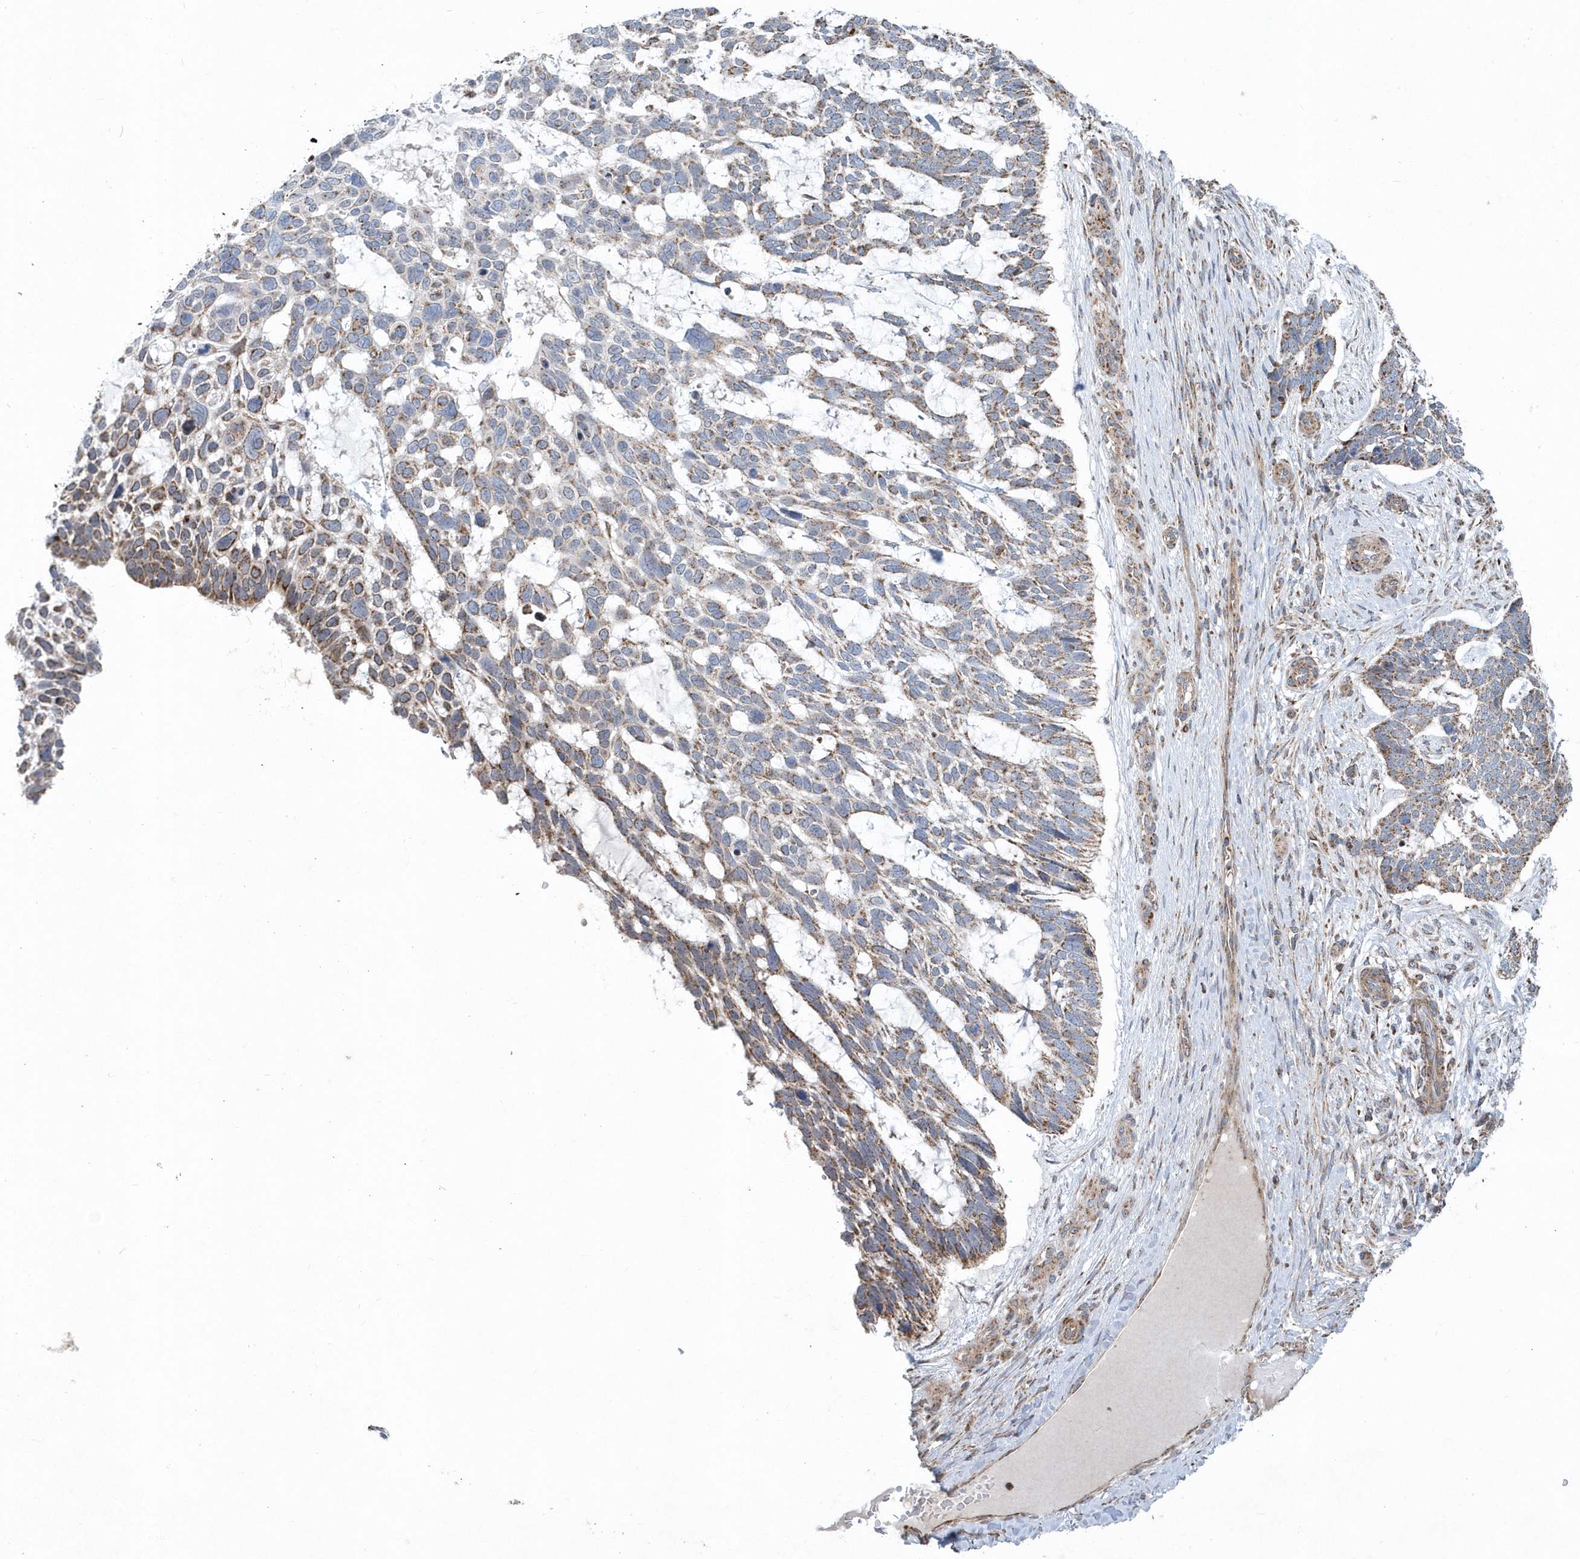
{"staining": {"intensity": "moderate", "quantity": "25%-75%", "location": "cytoplasmic/membranous"}, "tissue": "skin cancer", "cell_type": "Tumor cells", "image_type": "cancer", "snomed": [{"axis": "morphology", "description": "Basal cell carcinoma"}, {"axis": "topography", "description": "Skin"}], "caption": "Tumor cells display medium levels of moderate cytoplasmic/membranous positivity in approximately 25%-75% of cells in basal cell carcinoma (skin). Immunohistochemistry (ihc) stains the protein of interest in brown and the nuclei are stained blue.", "gene": "PPP1R7", "patient": {"sex": "male", "age": 88}}